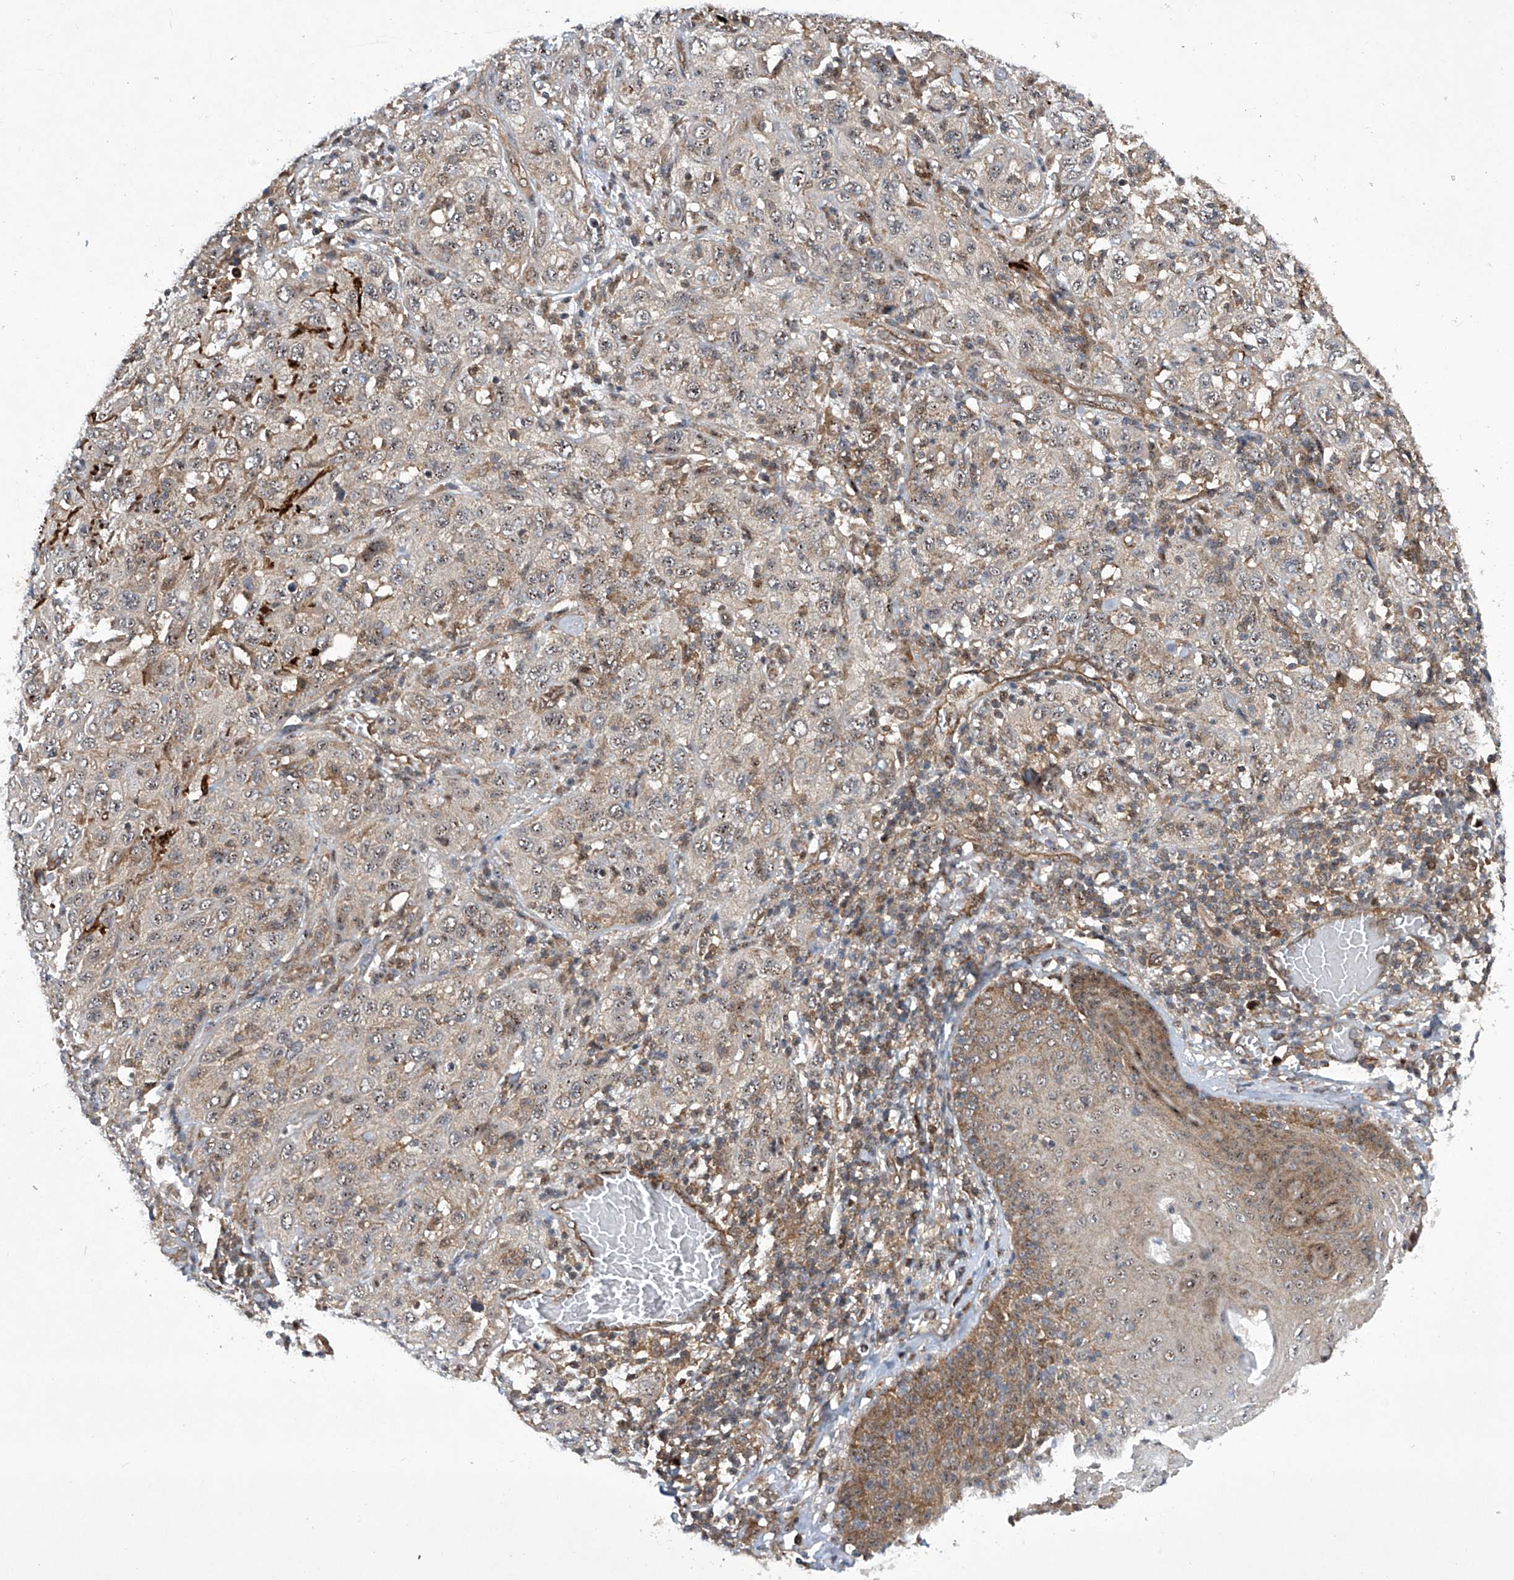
{"staining": {"intensity": "weak", "quantity": "25%-75%", "location": "cytoplasmic/membranous,nuclear"}, "tissue": "skin cancer", "cell_type": "Tumor cells", "image_type": "cancer", "snomed": [{"axis": "morphology", "description": "Squamous cell carcinoma, NOS"}, {"axis": "topography", "description": "Skin"}], "caption": "This micrograph displays IHC staining of human skin cancer, with low weak cytoplasmic/membranous and nuclear positivity in approximately 25%-75% of tumor cells.", "gene": "CISH", "patient": {"sex": "female", "age": 88}}